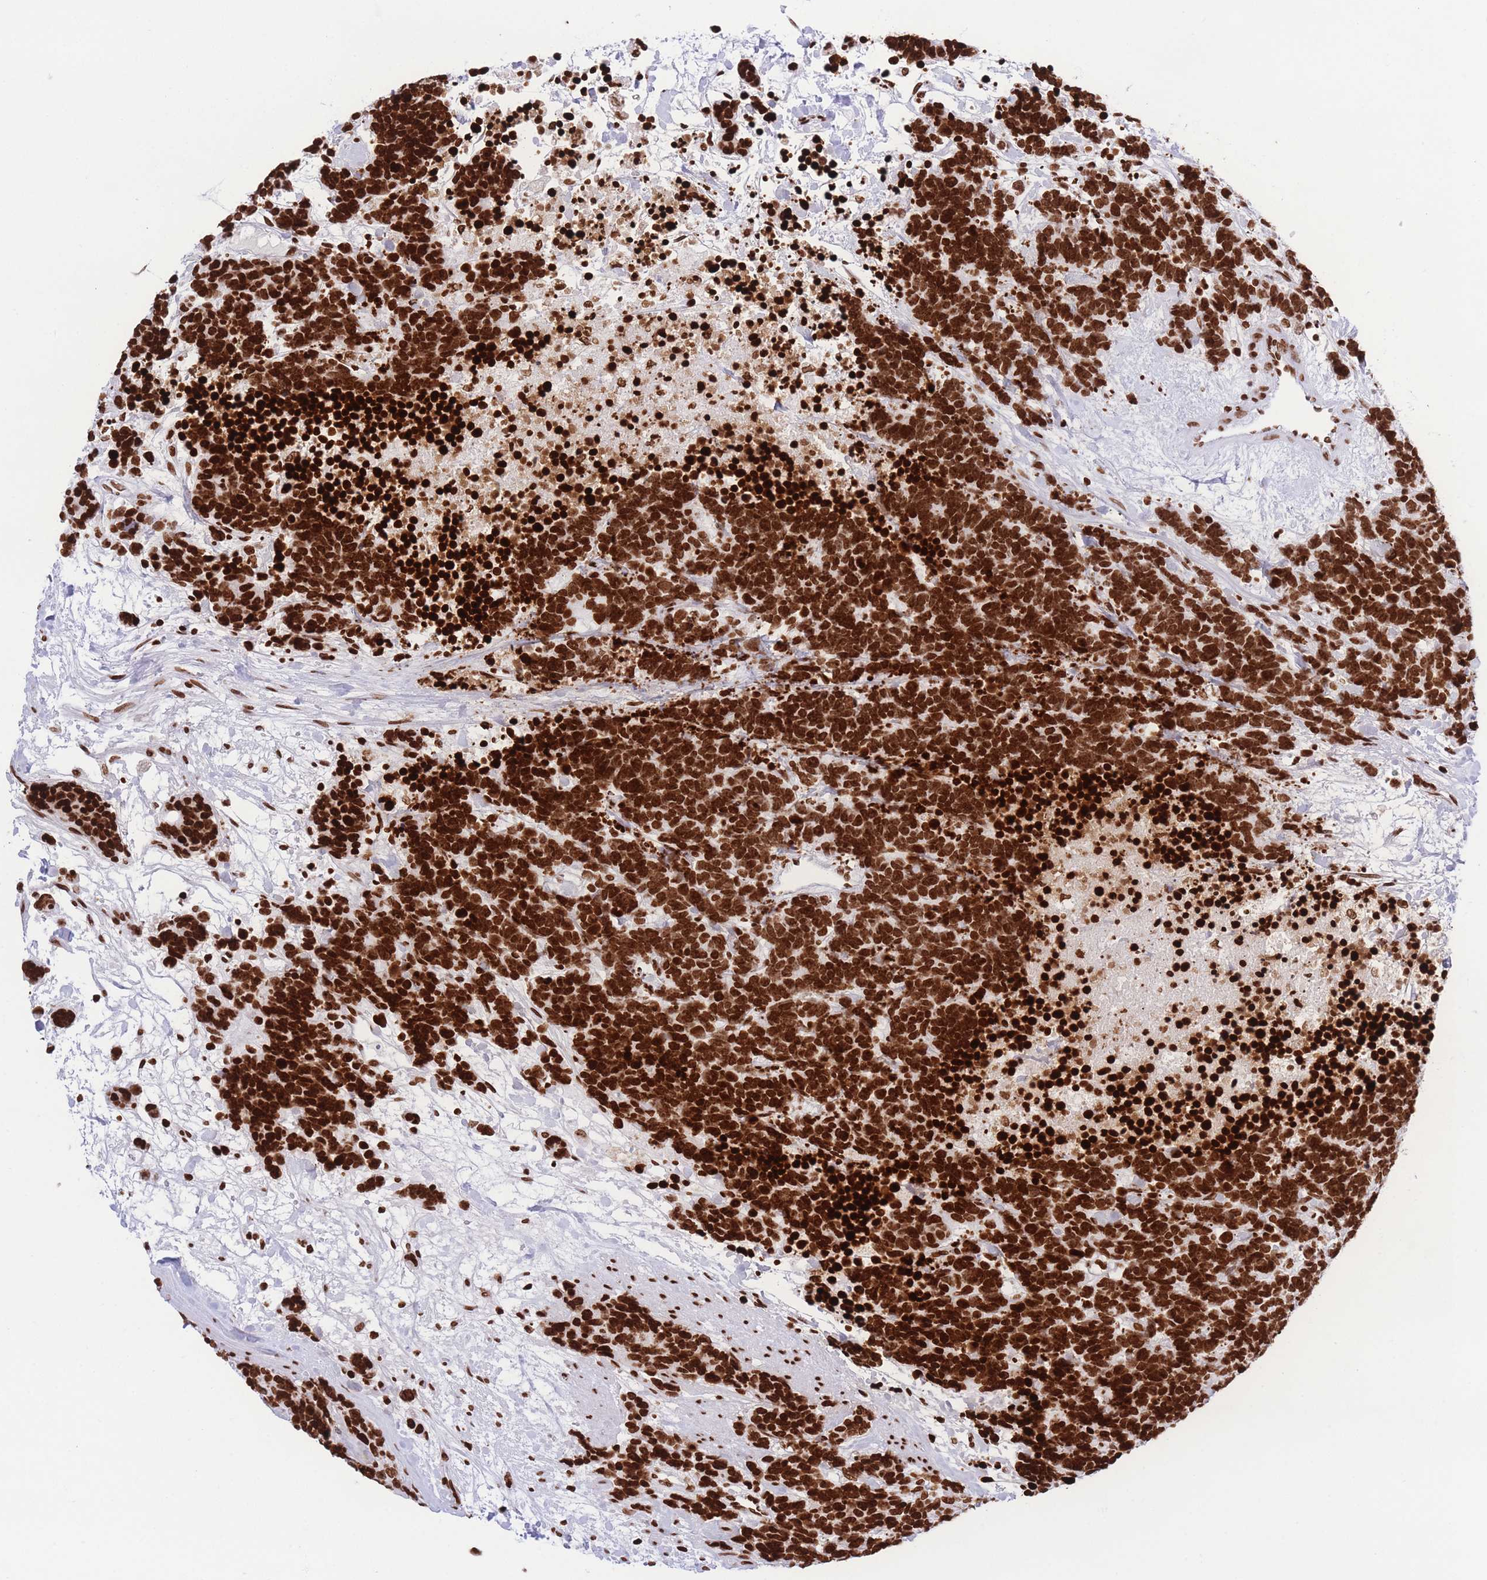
{"staining": {"intensity": "strong", "quantity": ">75%", "location": "nuclear"}, "tissue": "carcinoid", "cell_type": "Tumor cells", "image_type": "cancer", "snomed": [{"axis": "morphology", "description": "Carcinoma, NOS"}, {"axis": "morphology", "description": "Carcinoid, malignant, NOS"}, {"axis": "topography", "description": "Prostate"}], "caption": "Immunohistochemistry (DAB (3,3'-diaminobenzidine)) staining of human carcinoid exhibits strong nuclear protein positivity in approximately >75% of tumor cells.", "gene": "H2BC11", "patient": {"sex": "male", "age": 57}}